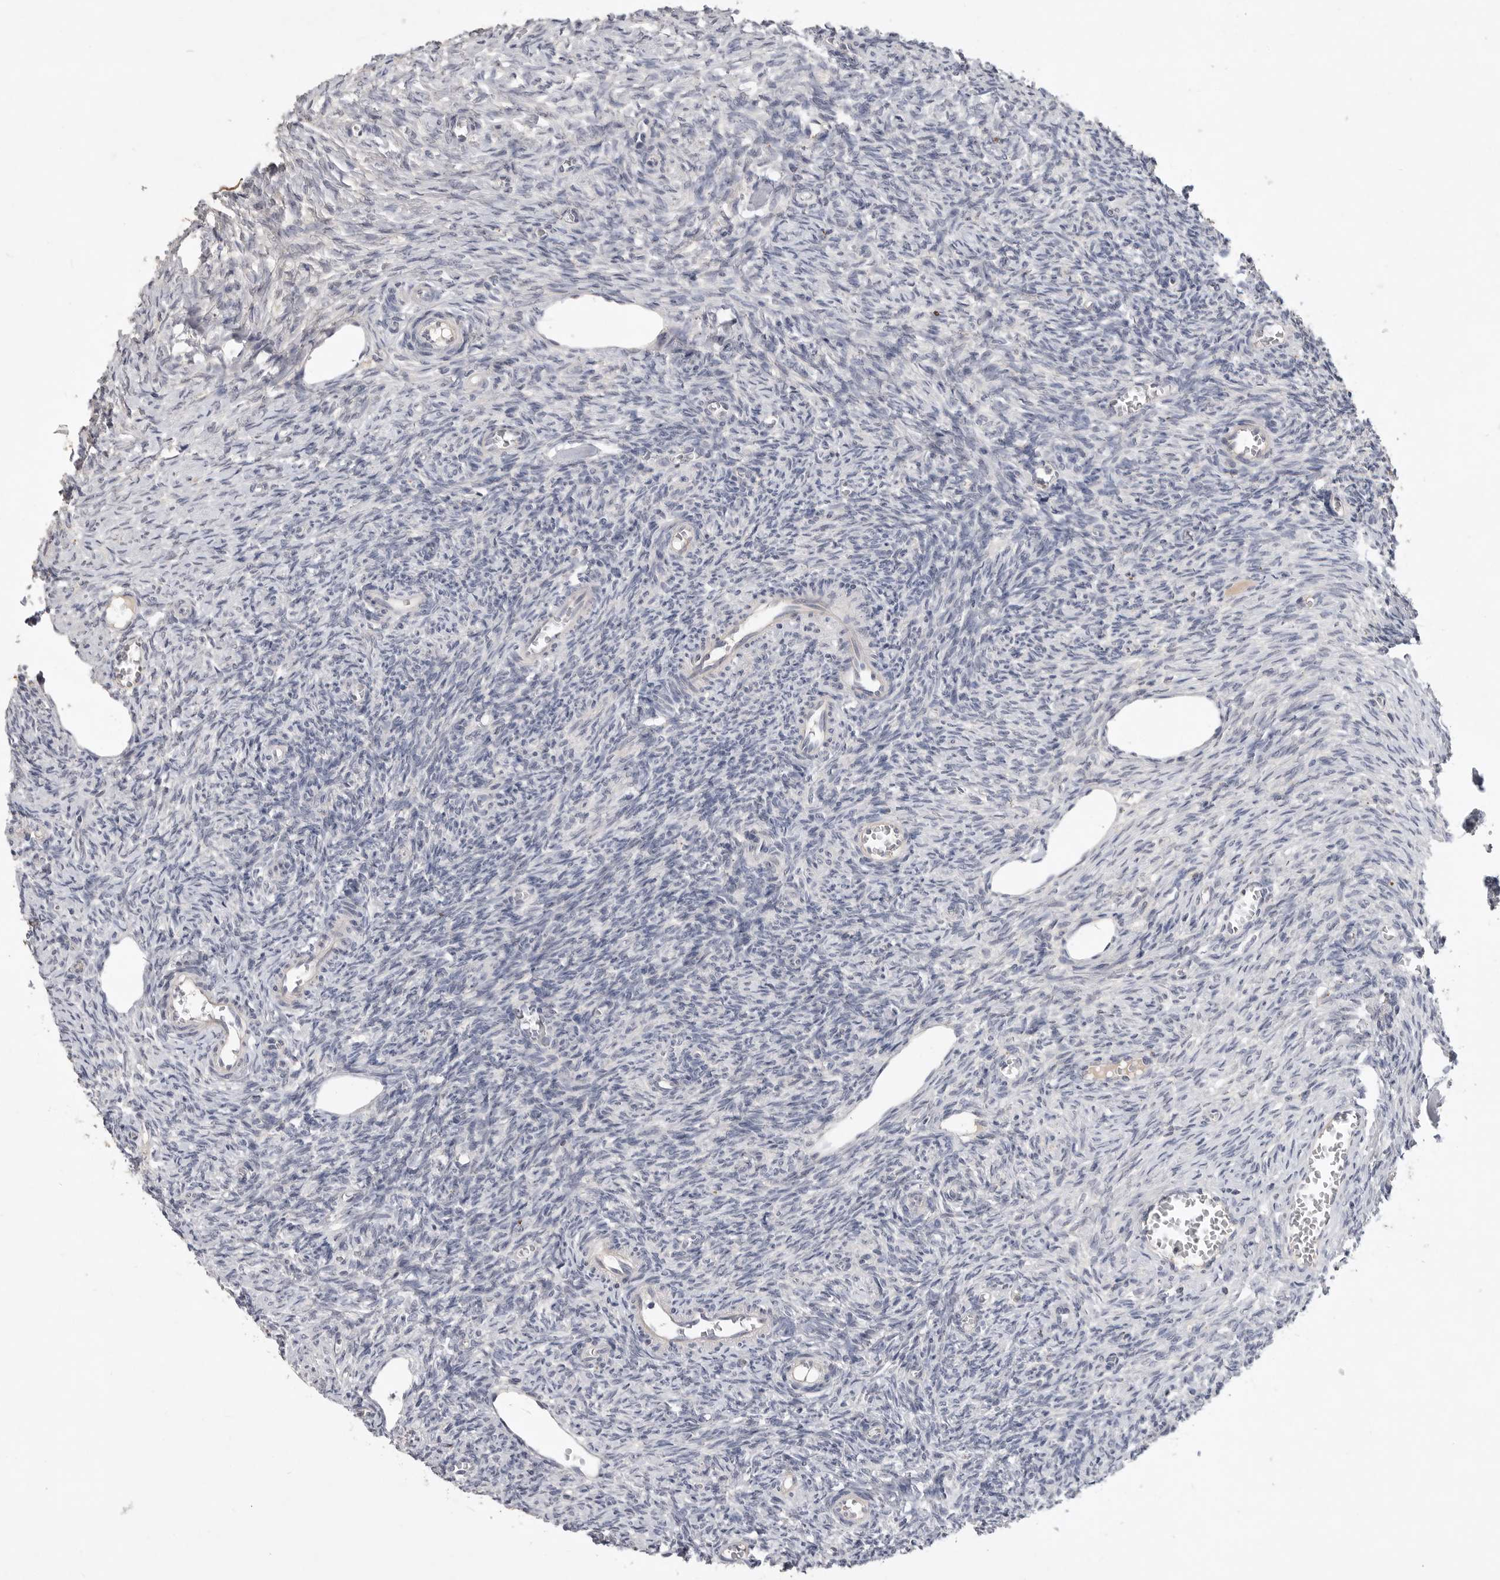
{"staining": {"intensity": "negative", "quantity": "none", "location": "none"}, "tissue": "ovary", "cell_type": "Ovarian stroma cells", "image_type": "normal", "snomed": [{"axis": "morphology", "description": "Normal tissue, NOS"}, {"axis": "topography", "description": "Ovary"}], "caption": "Immunohistochemistry photomicrograph of benign ovary stained for a protein (brown), which displays no expression in ovarian stroma cells.", "gene": "ITGAD", "patient": {"sex": "female", "age": 27}}